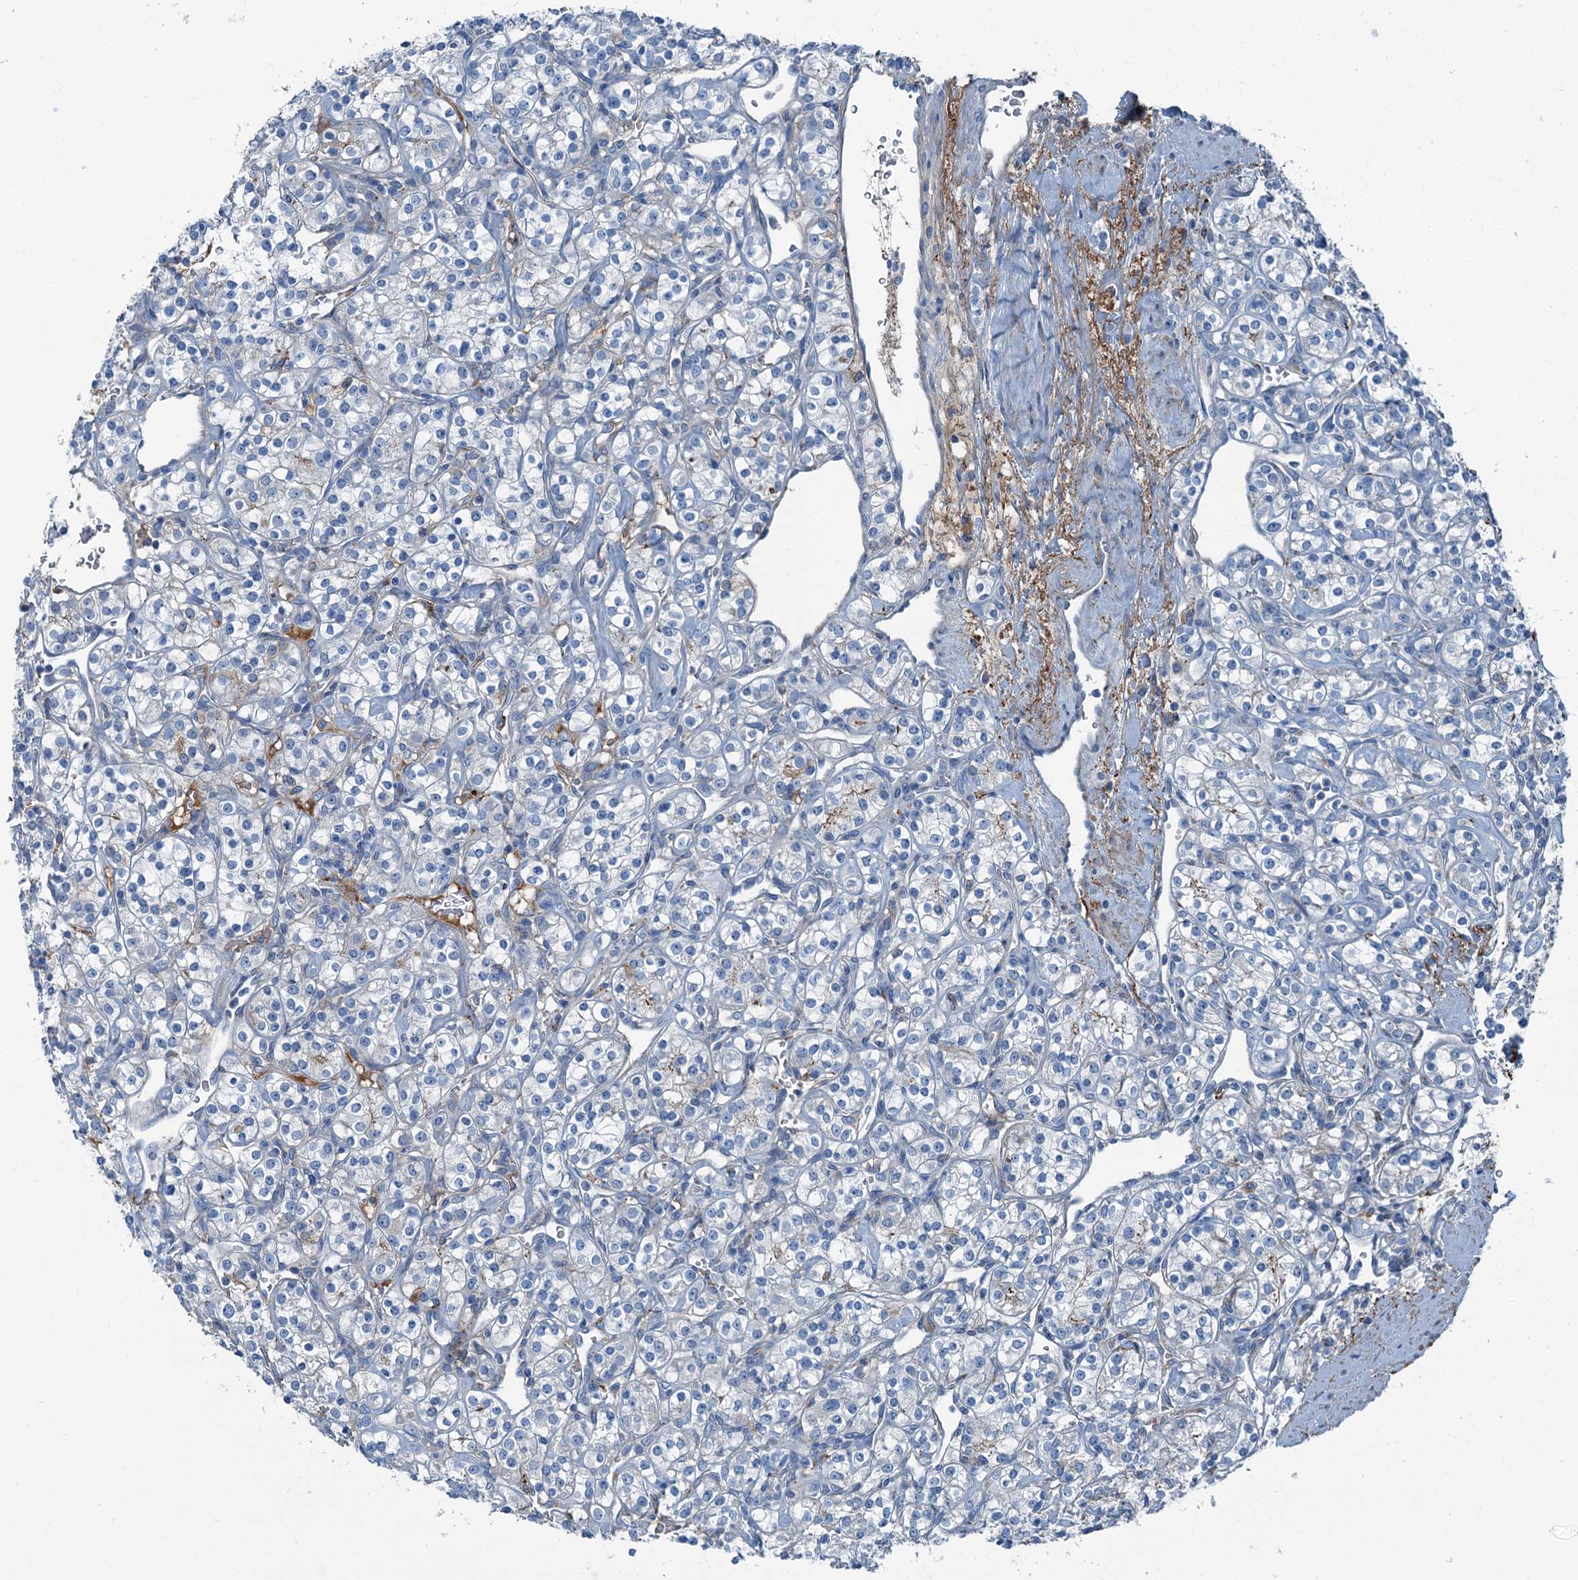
{"staining": {"intensity": "negative", "quantity": "none", "location": "none"}, "tissue": "renal cancer", "cell_type": "Tumor cells", "image_type": "cancer", "snomed": [{"axis": "morphology", "description": "Adenocarcinoma, NOS"}, {"axis": "topography", "description": "Kidney"}], "caption": "Adenocarcinoma (renal) was stained to show a protein in brown. There is no significant staining in tumor cells.", "gene": "AXL", "patient": {"sex": "male", "age": 77}}